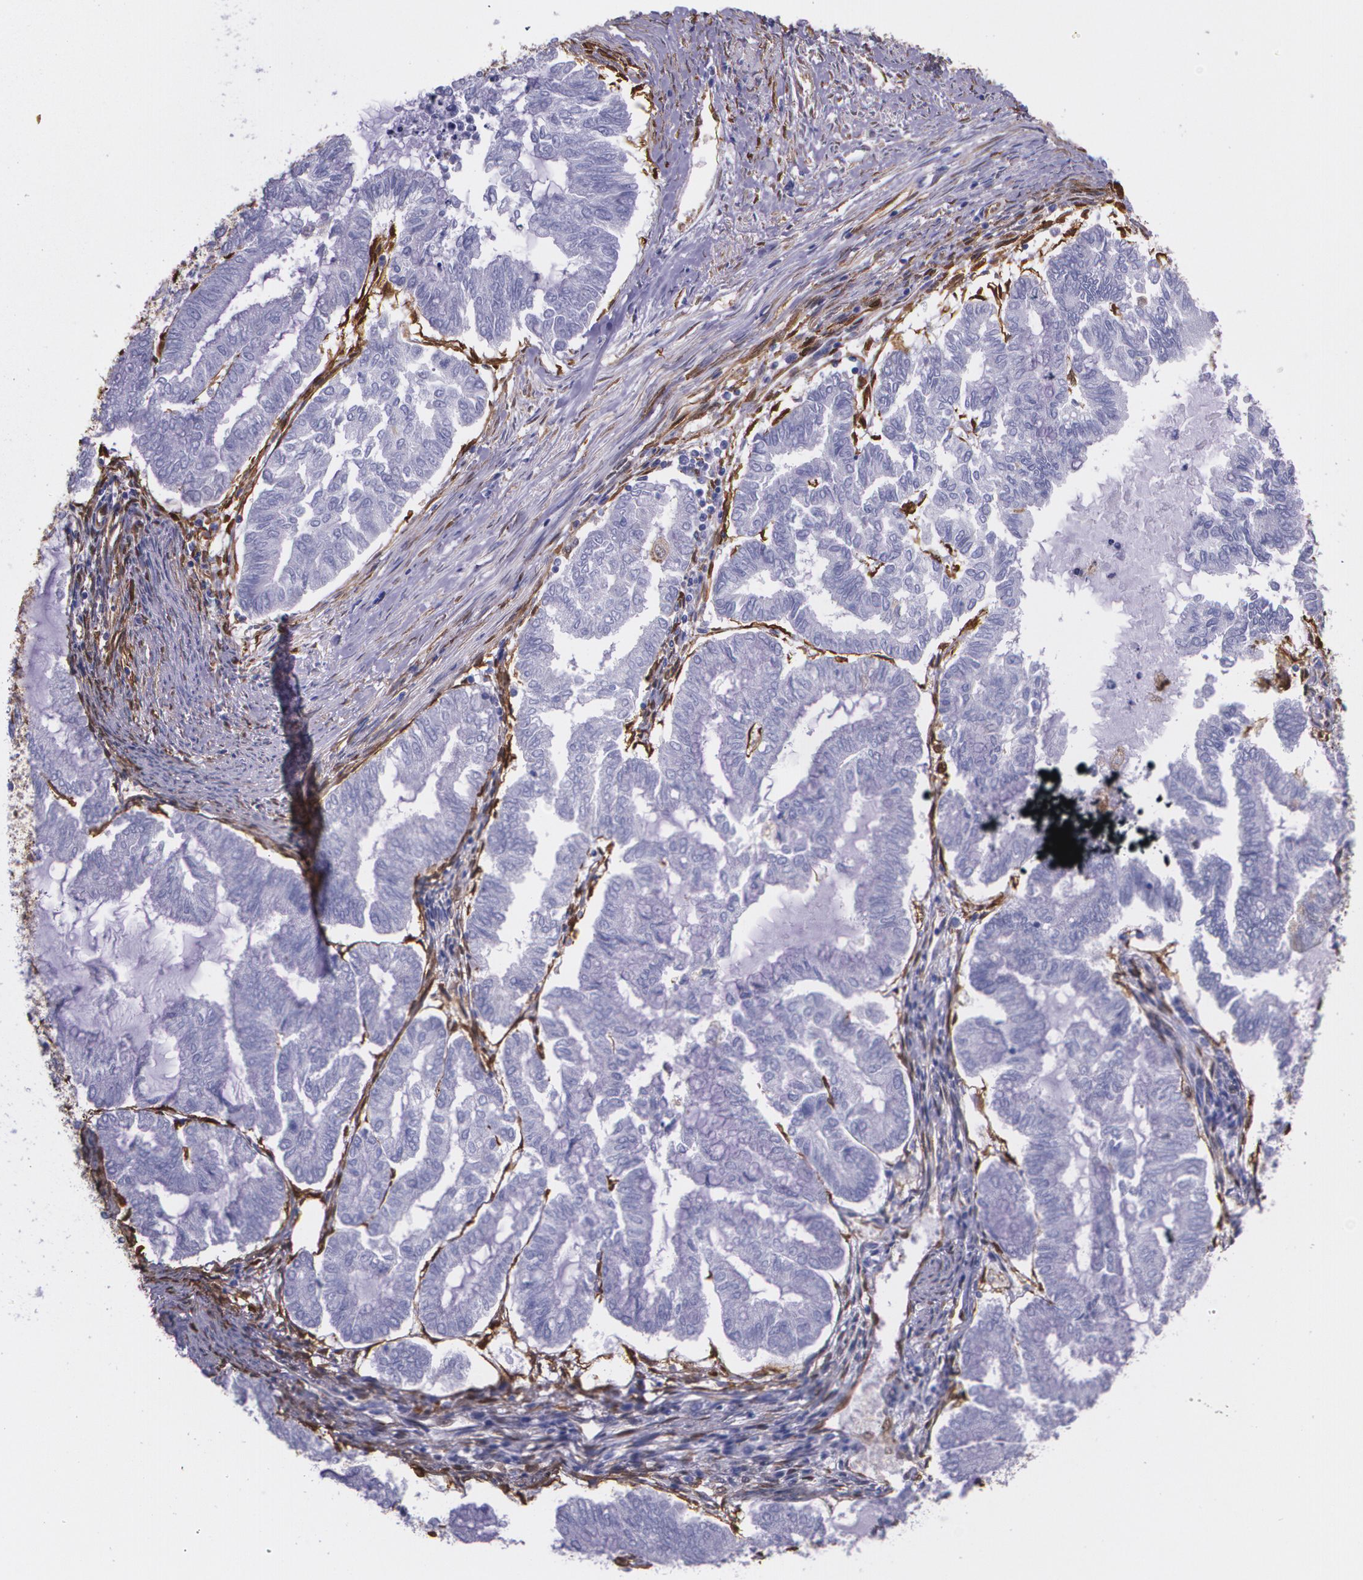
{"staining": {"intensity": "negative", "quantity": "none", "location": "none"}, "tissue": "endometrial cancer", "cell_type": "Tumor cells", "image_type": "cancer", "snomed": [{"axis": "morphology", "description": "Adenocarcinoma, NOS"}, {"axis": "topography", "description": "Endometrium"}], "caption": "Tumor cells show no significant expression in endometrial adenocarcinoma.", "gene": "MMP2", "patient": {"sex": "female", "age": 79}}